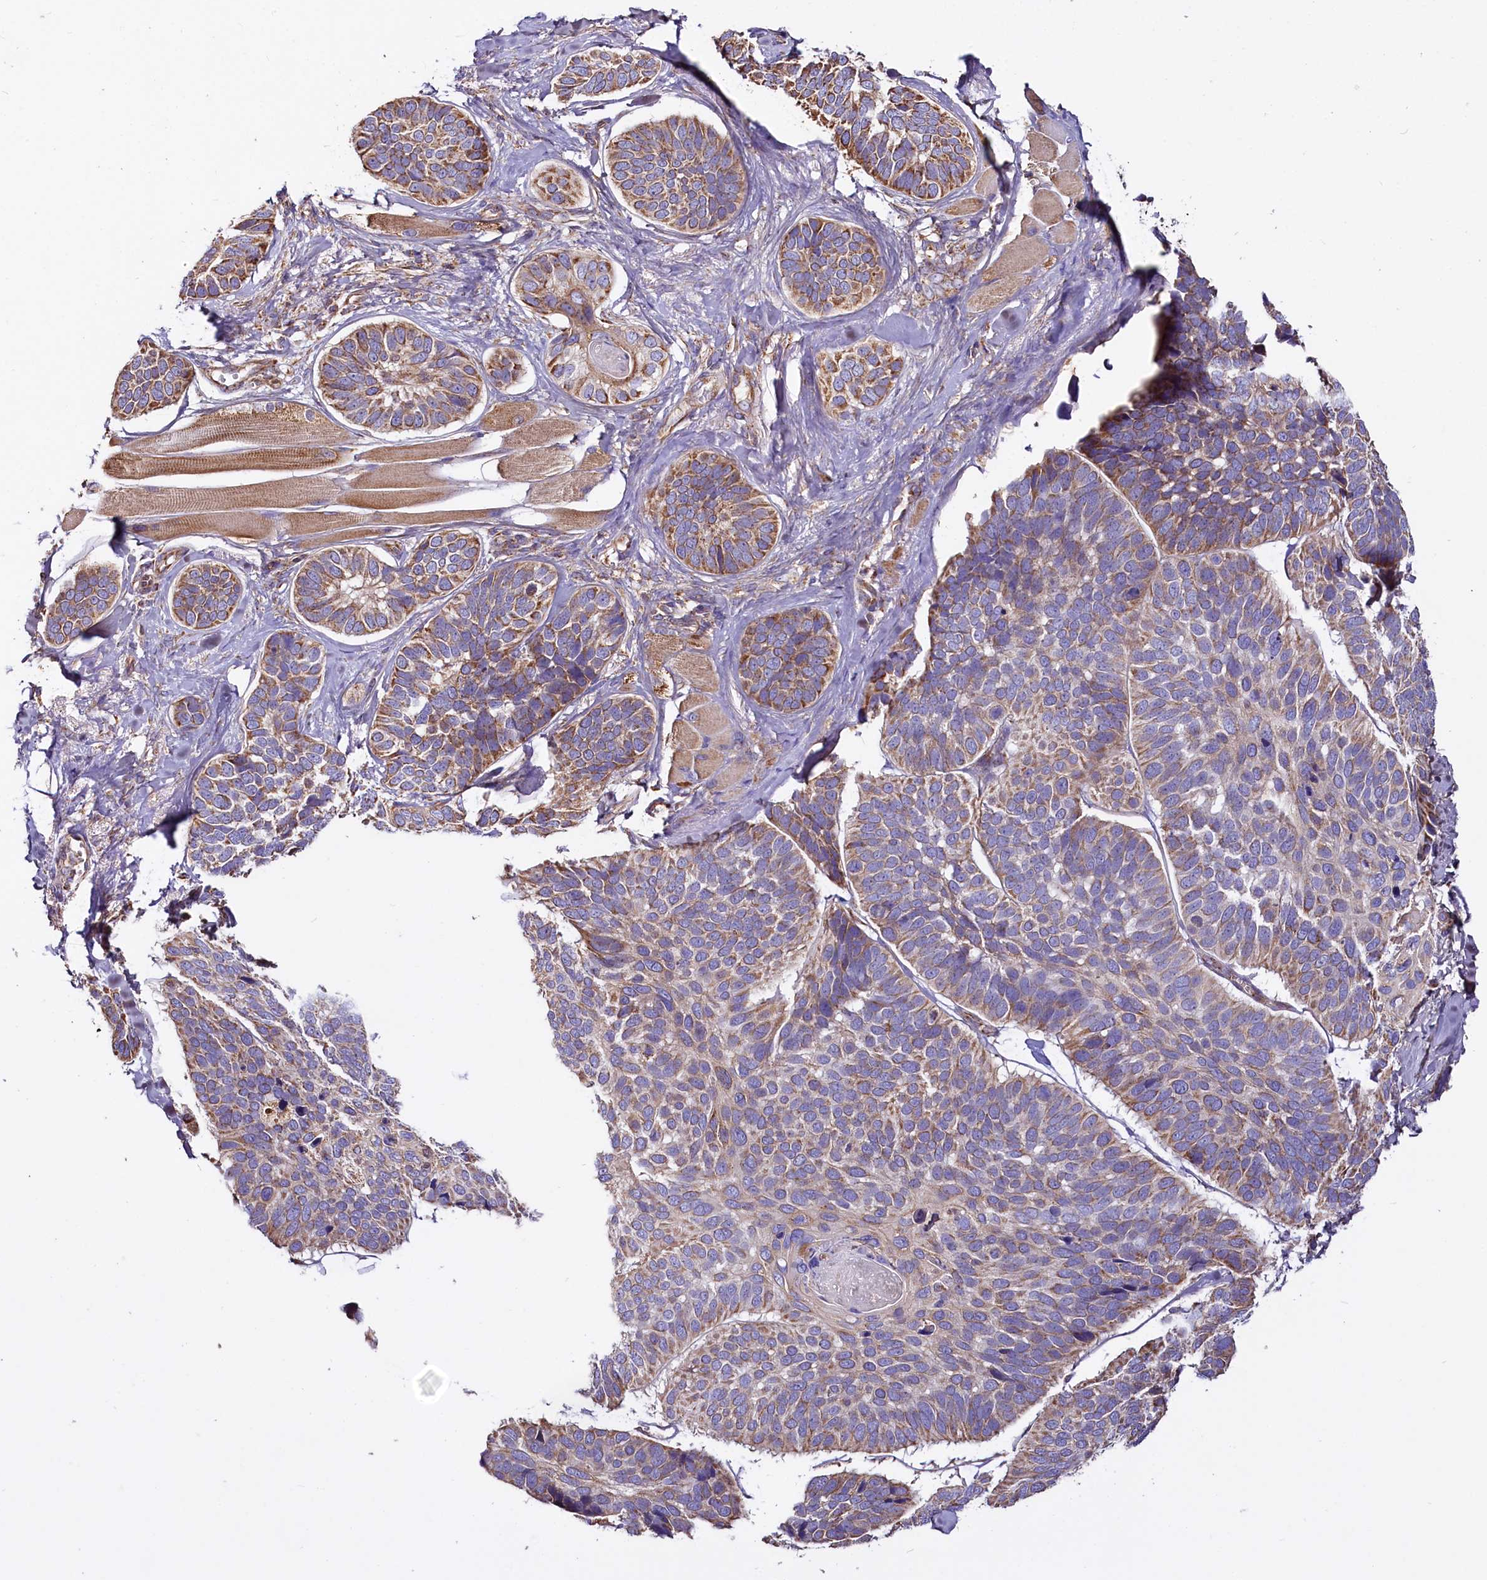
{"staining": {"intensity": "moderate", "quantity": "25%-75%", "location": "cytoplasmic/membranous"}, "tissue": "skin cancer", "cell_type": "Tumor cells", "image_type": "cancer", "snomed": [{"axis": "morphology", "description": "Basal cell carcinoma"}, {"axis": "topography", "description": "Skin"}], "caption": "Skin cancer was stained to show a protein in brown. There is medium levels of moderate cytoplasmic/membranous expression in about 25%-75% of tumor cells.", "gene": "NUDT15", "patient": {"sex": "male", "age": 62}}